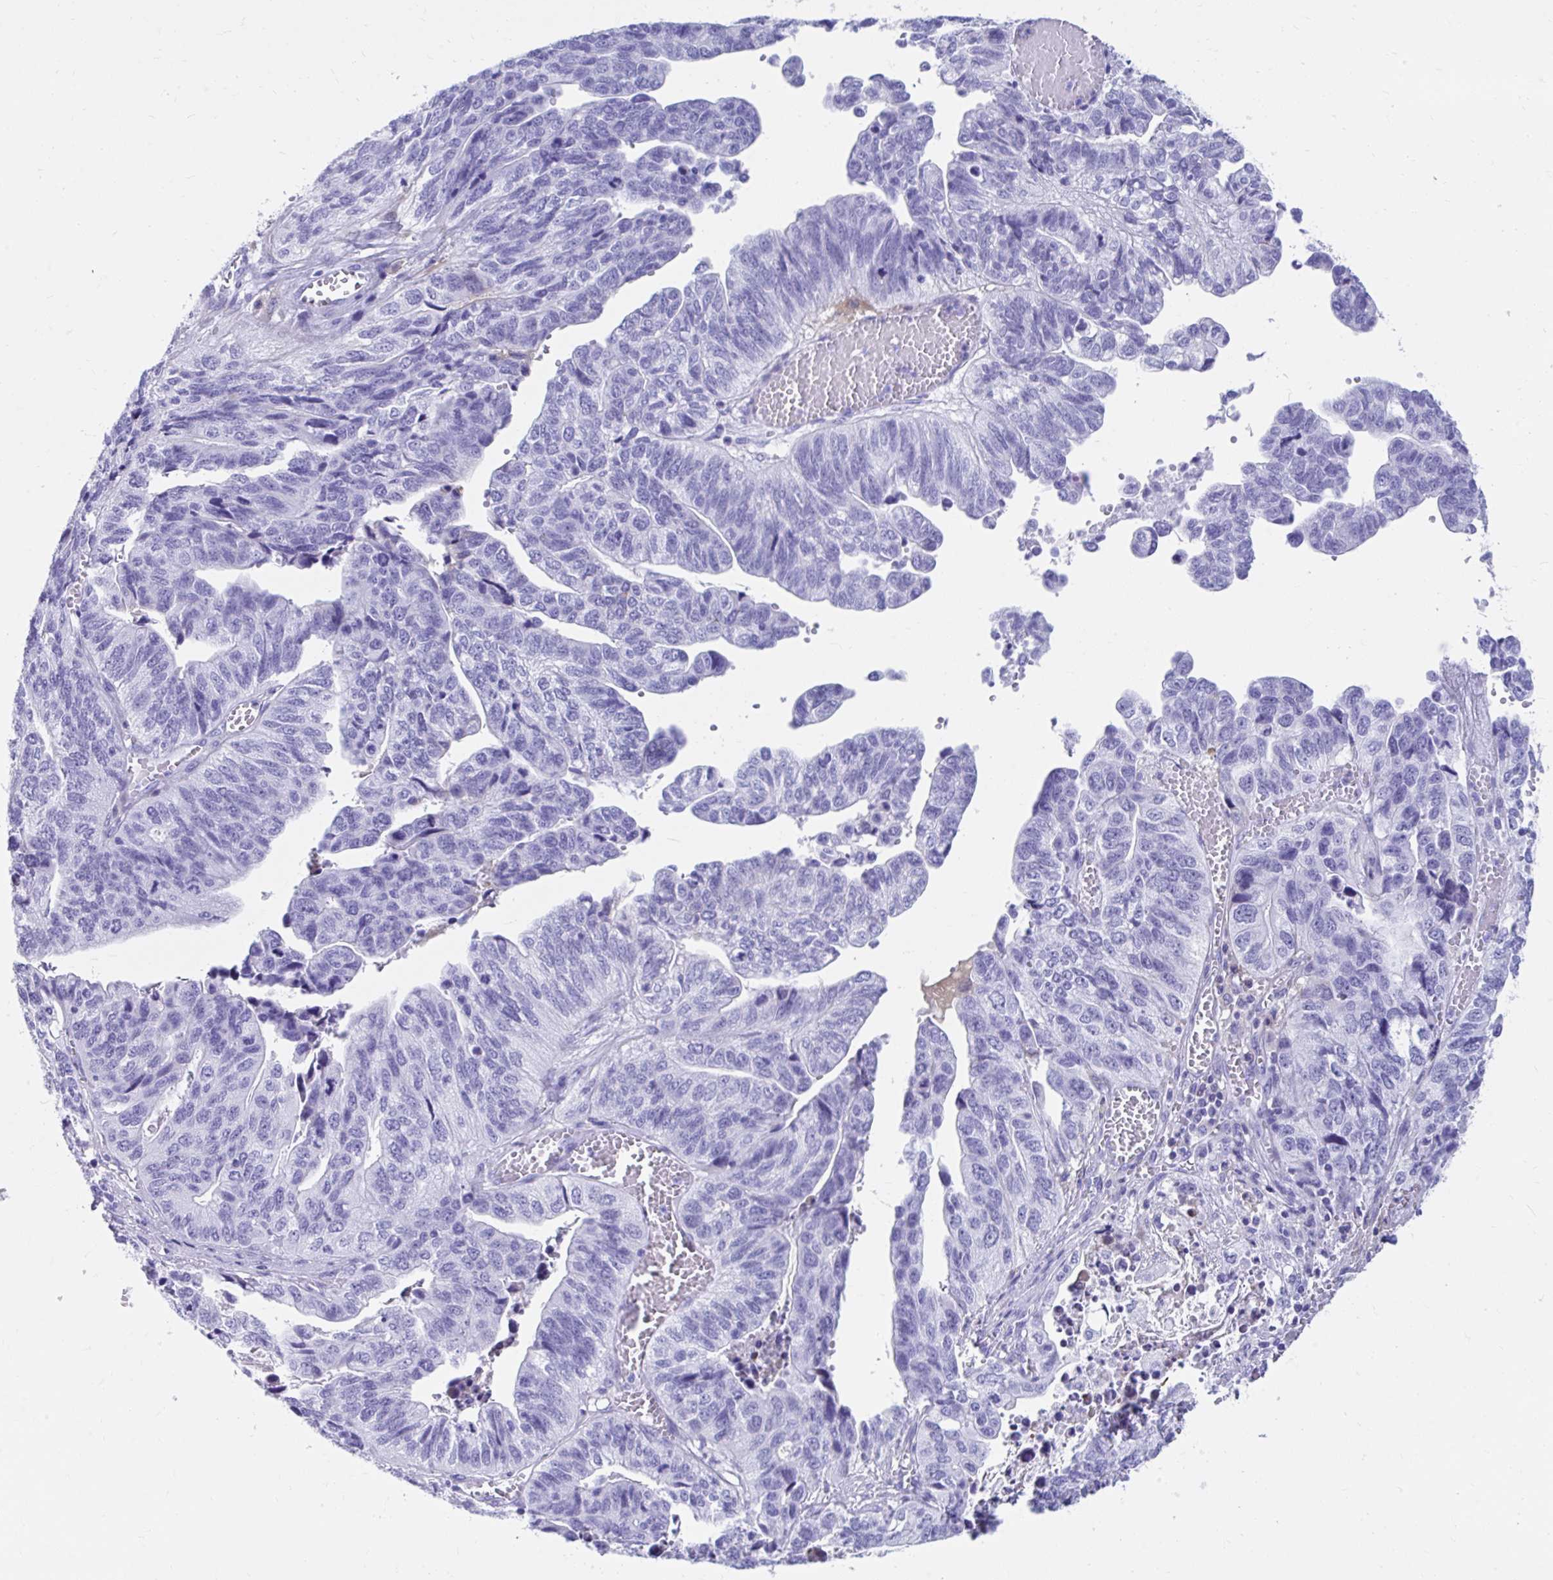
{"staining": {"intensity": "negative", "quantity": "none", "location": "none"}, "tissue": "stomach cancer", "cell_type": "Tumor cells", "image_type": "cancer", "snomed": [{"axis": "morphology", "description": "Adenocarcinoma, NOS"}, {"axis": "topography", "description": "Stomach, upper"}], "caption": "An image of human adenocarcinoma (stomach) is negative for staining in tumor cells.", "gene": "SMIM9", "patient": {"sex": "female", "age": 67}}